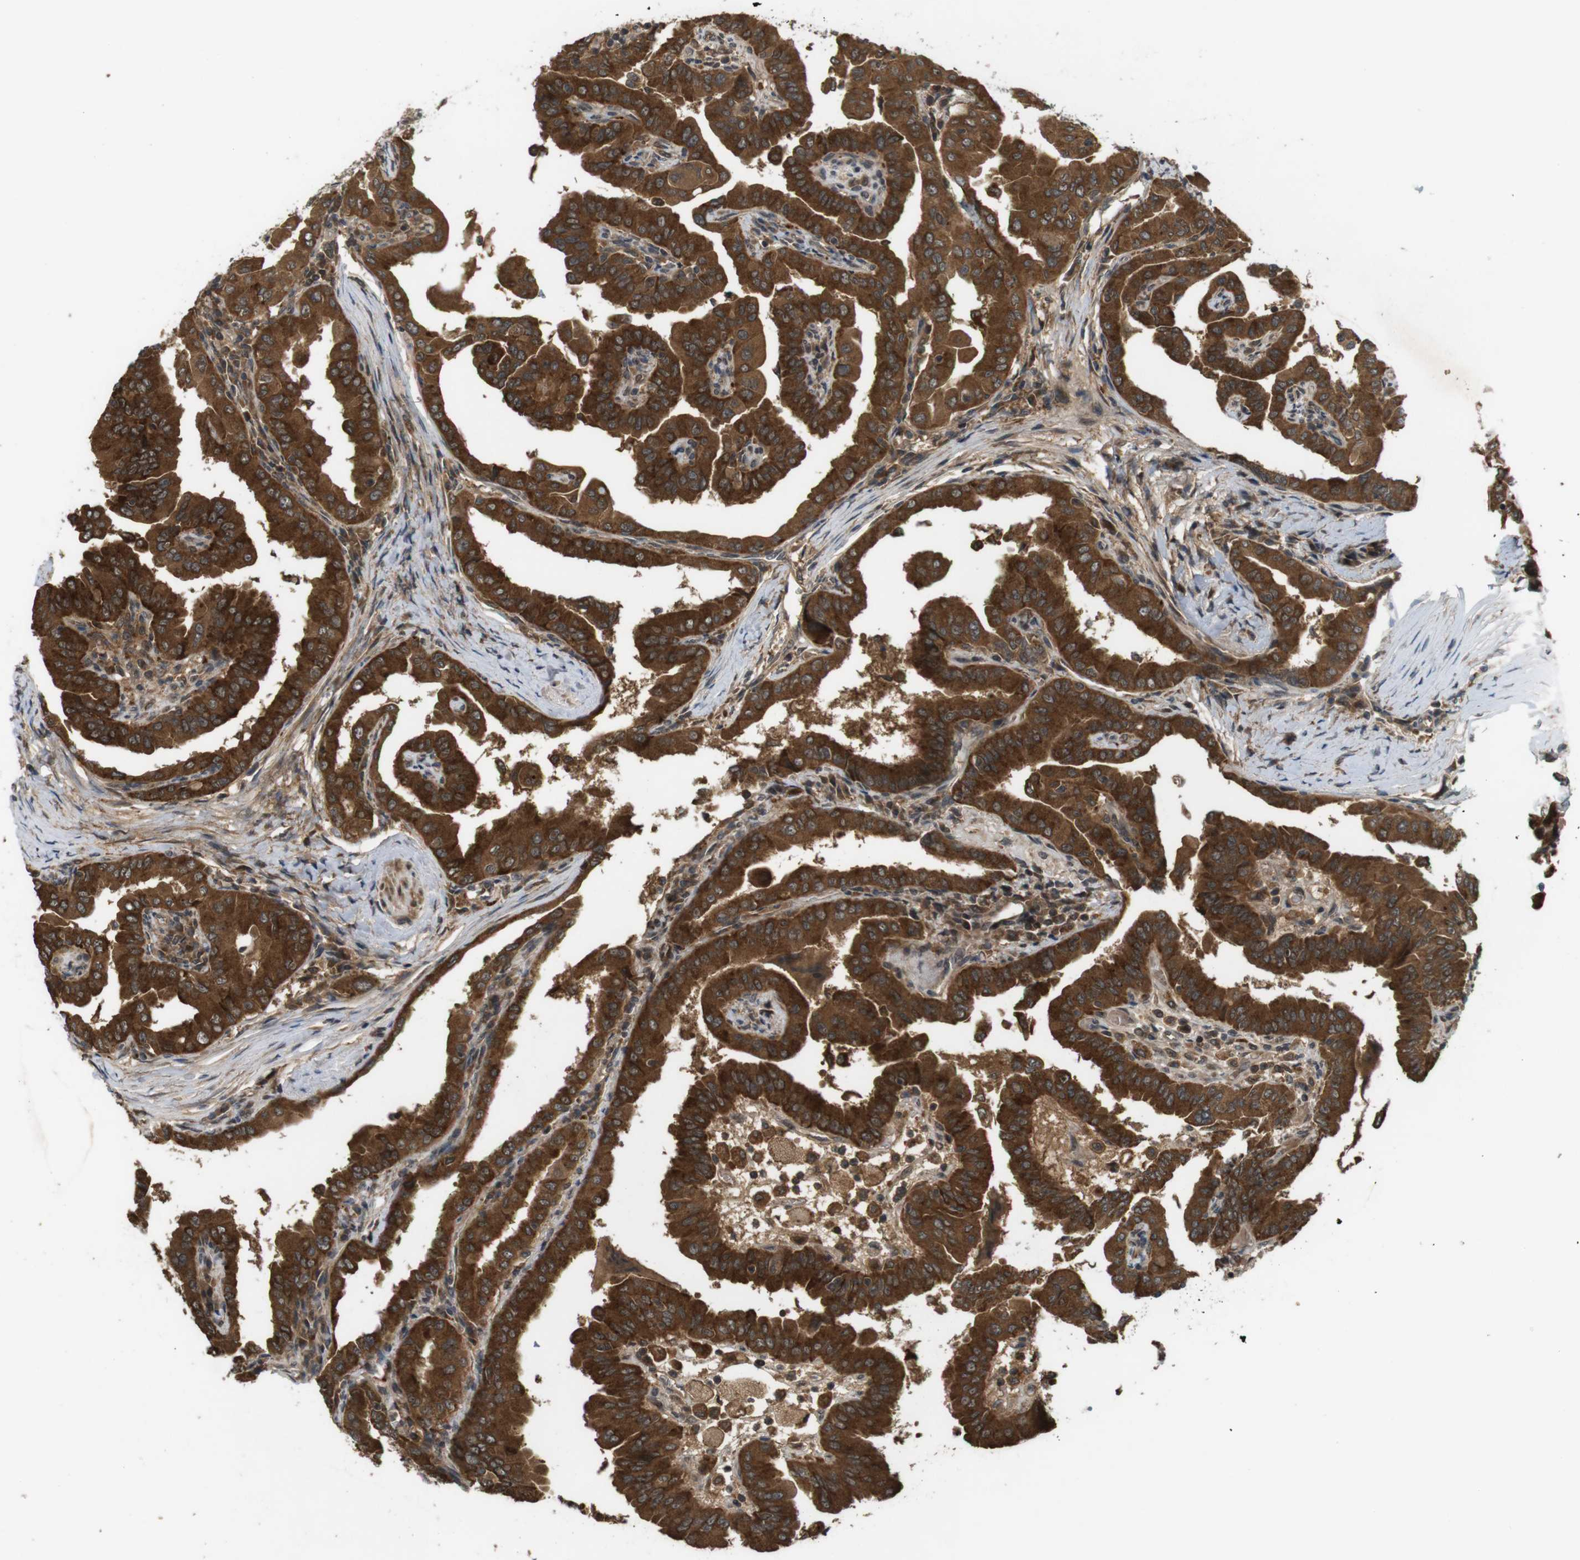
{"staining": {"intensity": "strong", "quantity": ">75%", "location": "cytoplasmic/membranous"}, "tissue": "thyroid cancer", "cell_type": "Tumor cells", "image_type": "cancer", "snomed": [{"axis": "morphology", "description": "Papillary adenocarcinoma, NOS"}, {"axis": "topography", "description": "Thyroid gland"}], "caption": "A histopathology image of thyroid cancer (papillary adenocarcinoma) stained for a protein displays strong cytoplasmic/membranous brown staining in tumor cells.", "gene": "NFKBIE", "patient": {"sex": "male", "age": 33}}